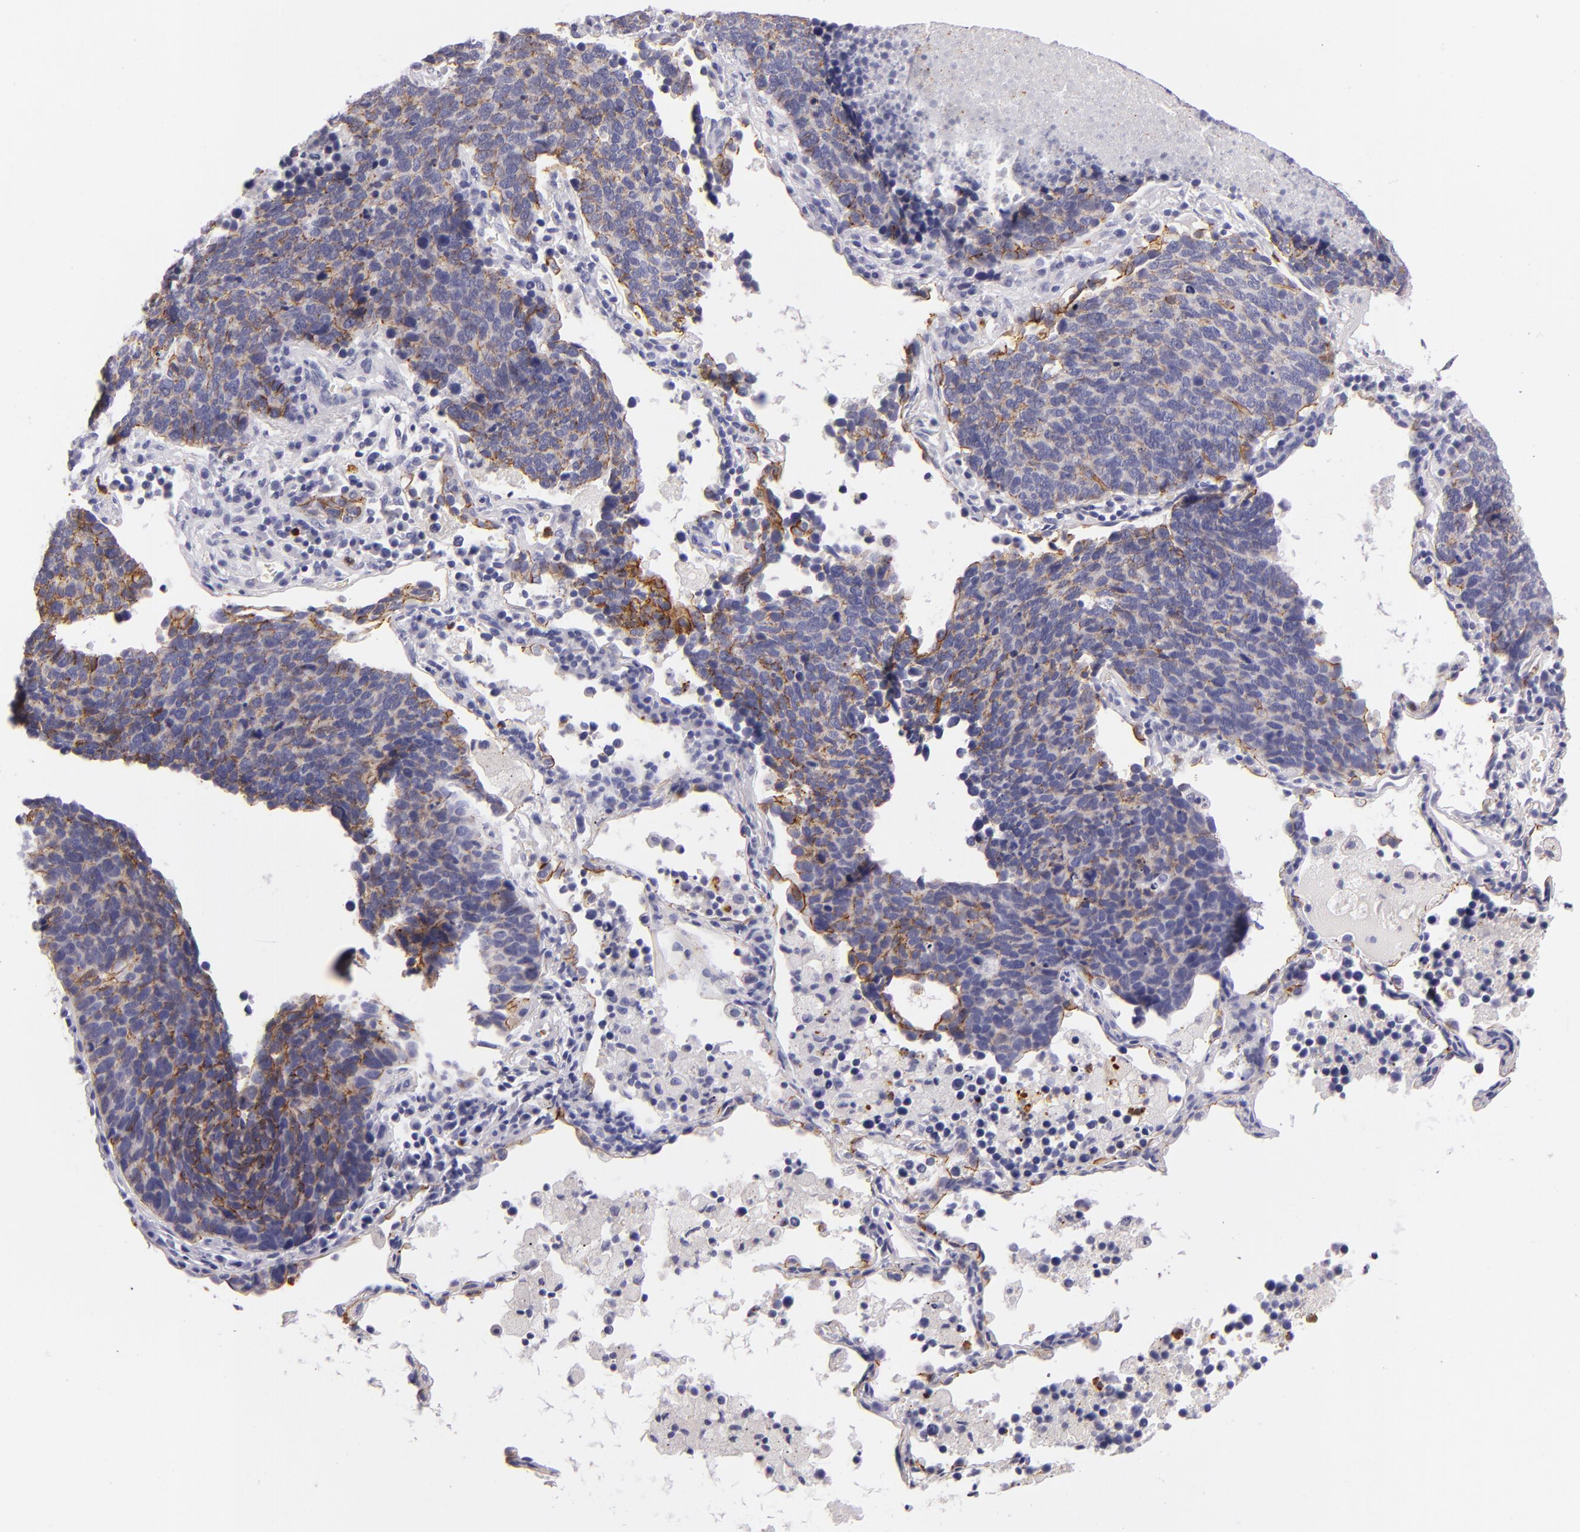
{"staining": {"intensity": "moderate", "quantity": "25%-75%", "location": "cytoplasmic/membranous"}, "tissue": "lung cancer", "cell_type": "Tumor cells", "image_type": "cancer", "snomed": [{"axis": "morphology", "description": "Neoplasm, malignant, NOS"}, {"axis": "topography", "description": "Lung"}], "caption": "An image of human lung malignant neoplasm stained for a protein reveals moderate cytoplasmic/membranous brown staining in tumor cells.", "gene": "CDH3", "patient": {"sex": "female", "age": 75}}